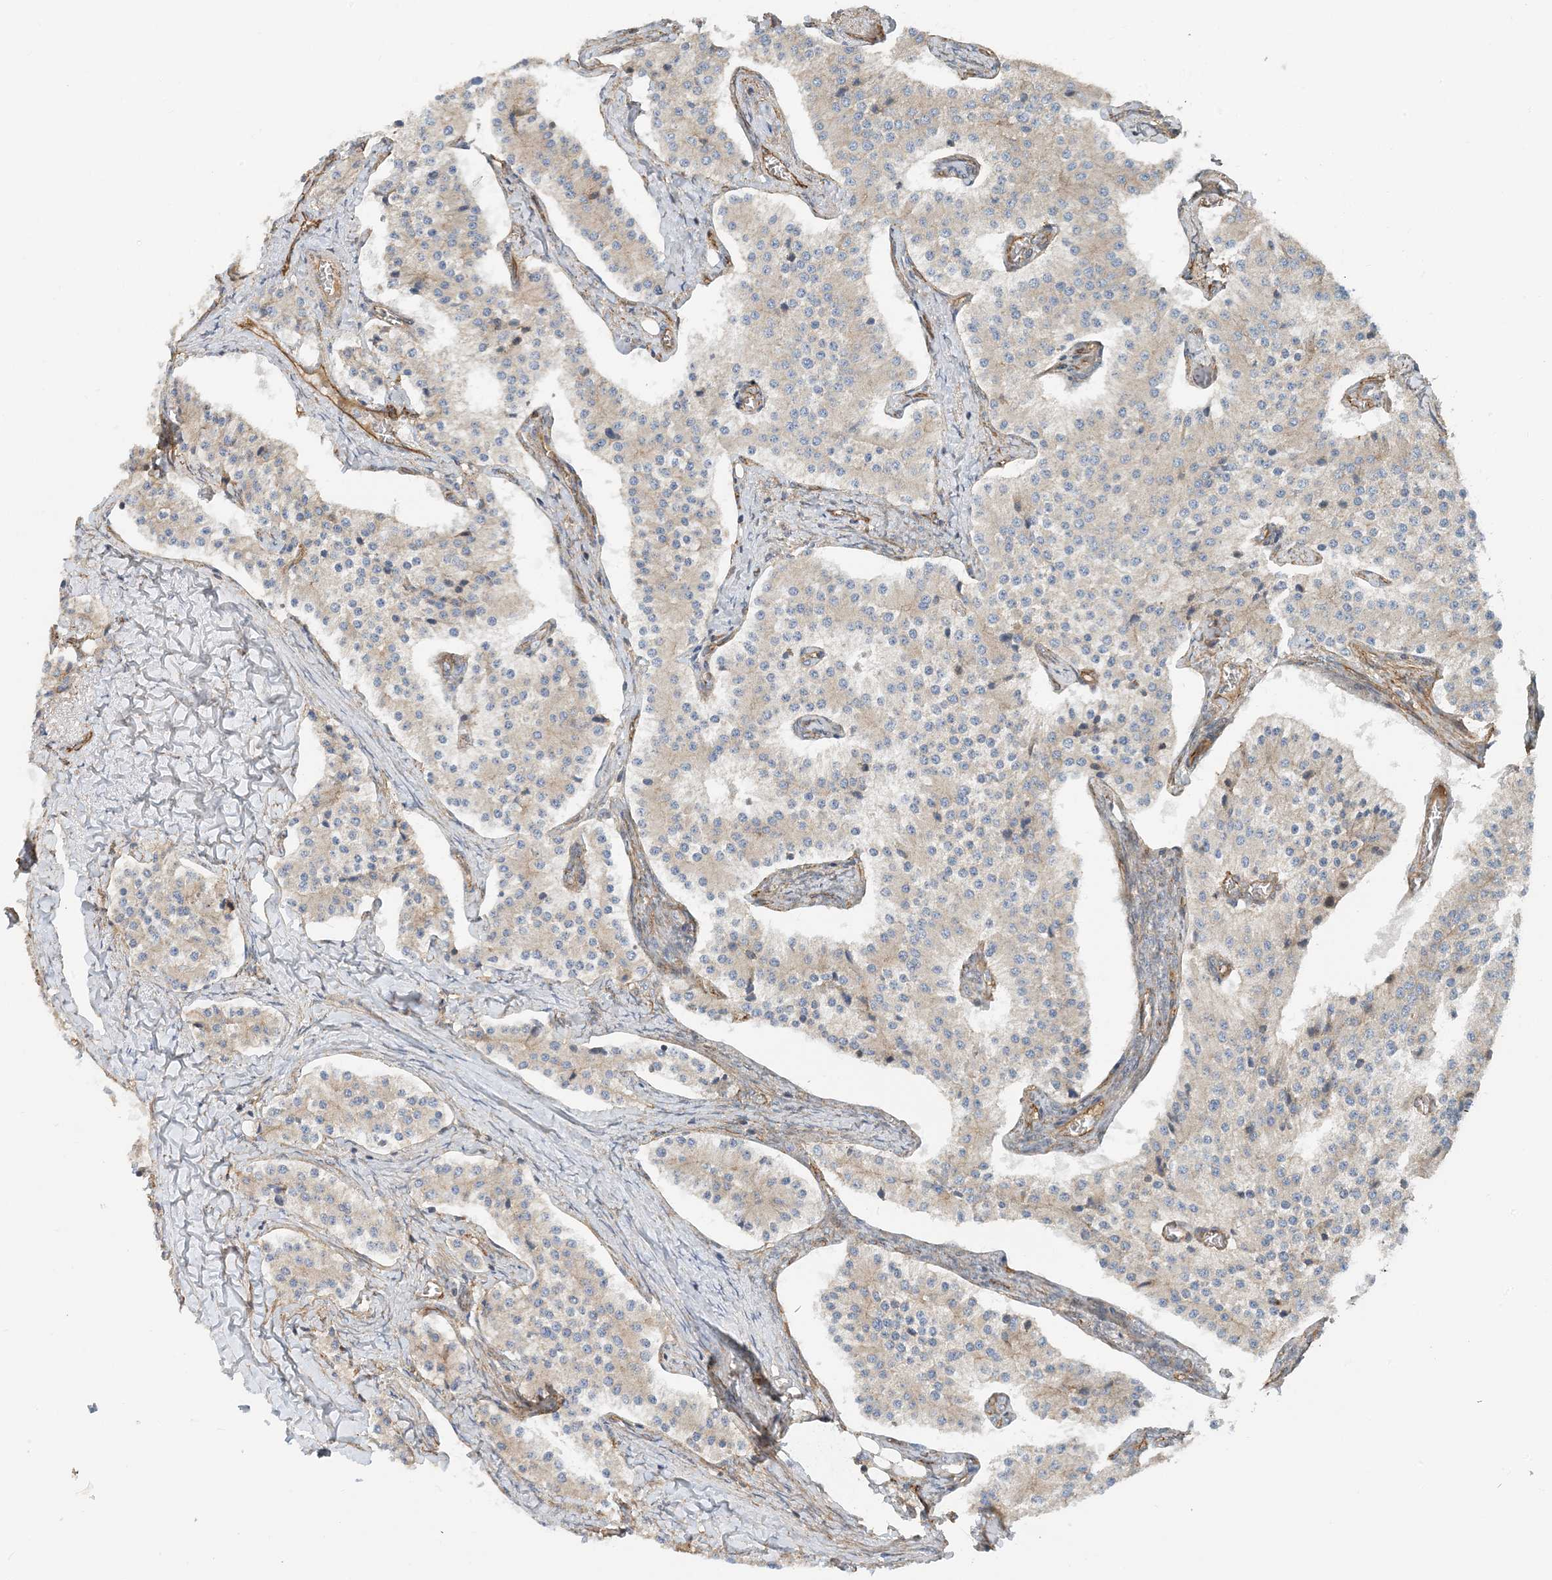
{"staining": {"intensity": "negative", "quantity": "none", "location": "none"}, "tissue": "carcinoid", "cell_type": "Tumor cells", "image_type": "cancer", "snomed": [{"axis": "morphology", "description": "Carcinoid, malignant, NOS"}, {"axis": "topography", "description": "Colon"}], "caption": "IHC histopathology image of carcinoid (malignant) stained for a protein (brown), which exhibits no positivity in tumor cells. The staining is performed using DAB (3,3'-diaminobenzidine) brown chromogen with nuclei counter-stained in using hematoxylin.", "gene": "MYL5", "patient": {"sex": "female", "age": 52}}